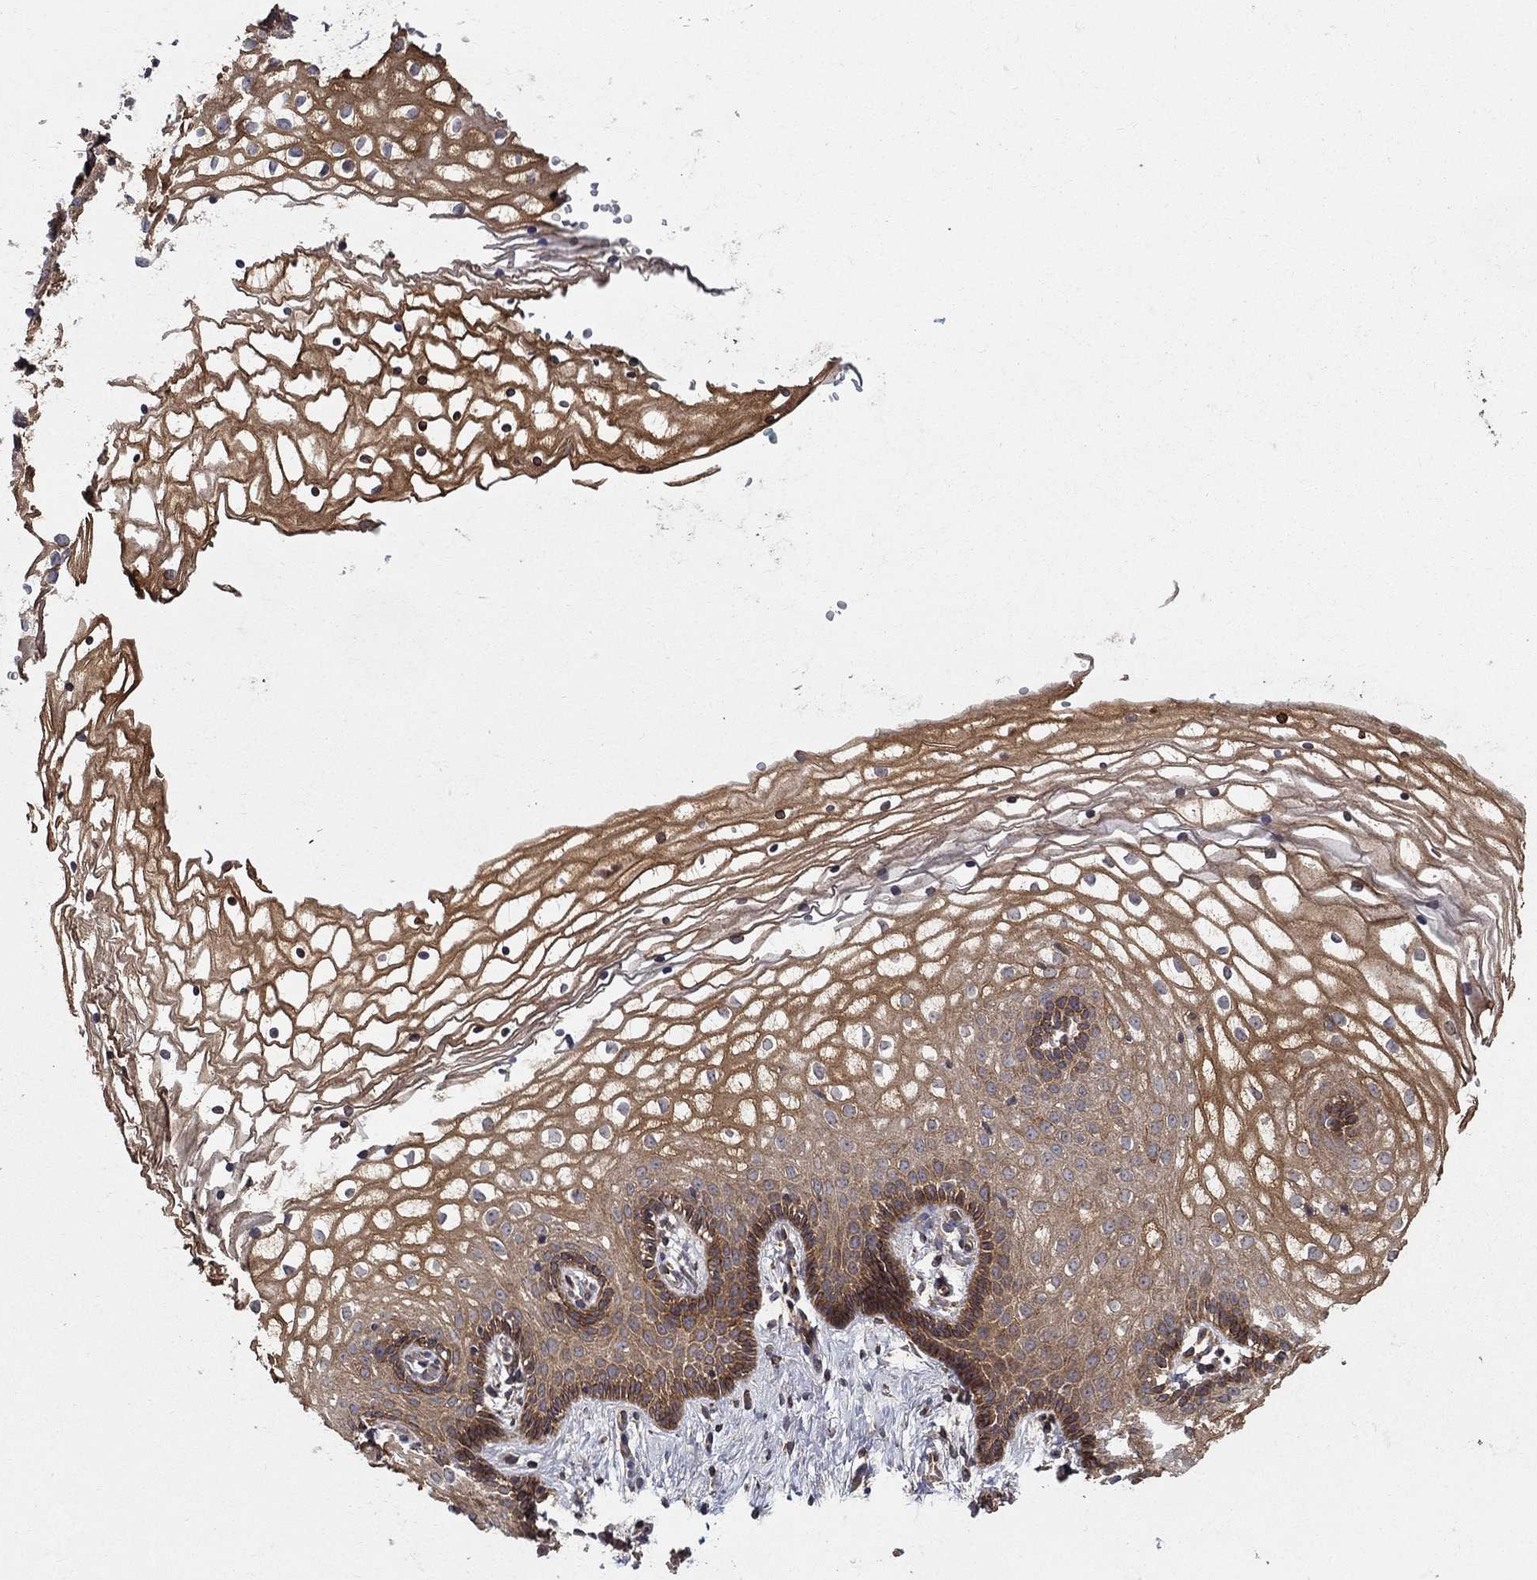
{"staining": {"intensity": "moderate", "quantity": ">75%", "location": "cytoplasmic/membranous"}, "tissue": "vagina", "cell_type": "Squamous epithelial cells", "image_type": "normal", "snomed": [{"axis": "morphology", "description": "Normal tissue, NOS"}, {"axis": "topography", "description": "Vagina"}], "caption": "High-power microscopy captured an IHC image of benign vagina, revealing moderate cytoplasmic/membranous staining in approximately >75% of squamous epithelial cells. (Brightfield microscopy of DAB IHC at high magnification).", "gene": "BMERB1", "patient": {"sex": "female", "age": 36}}